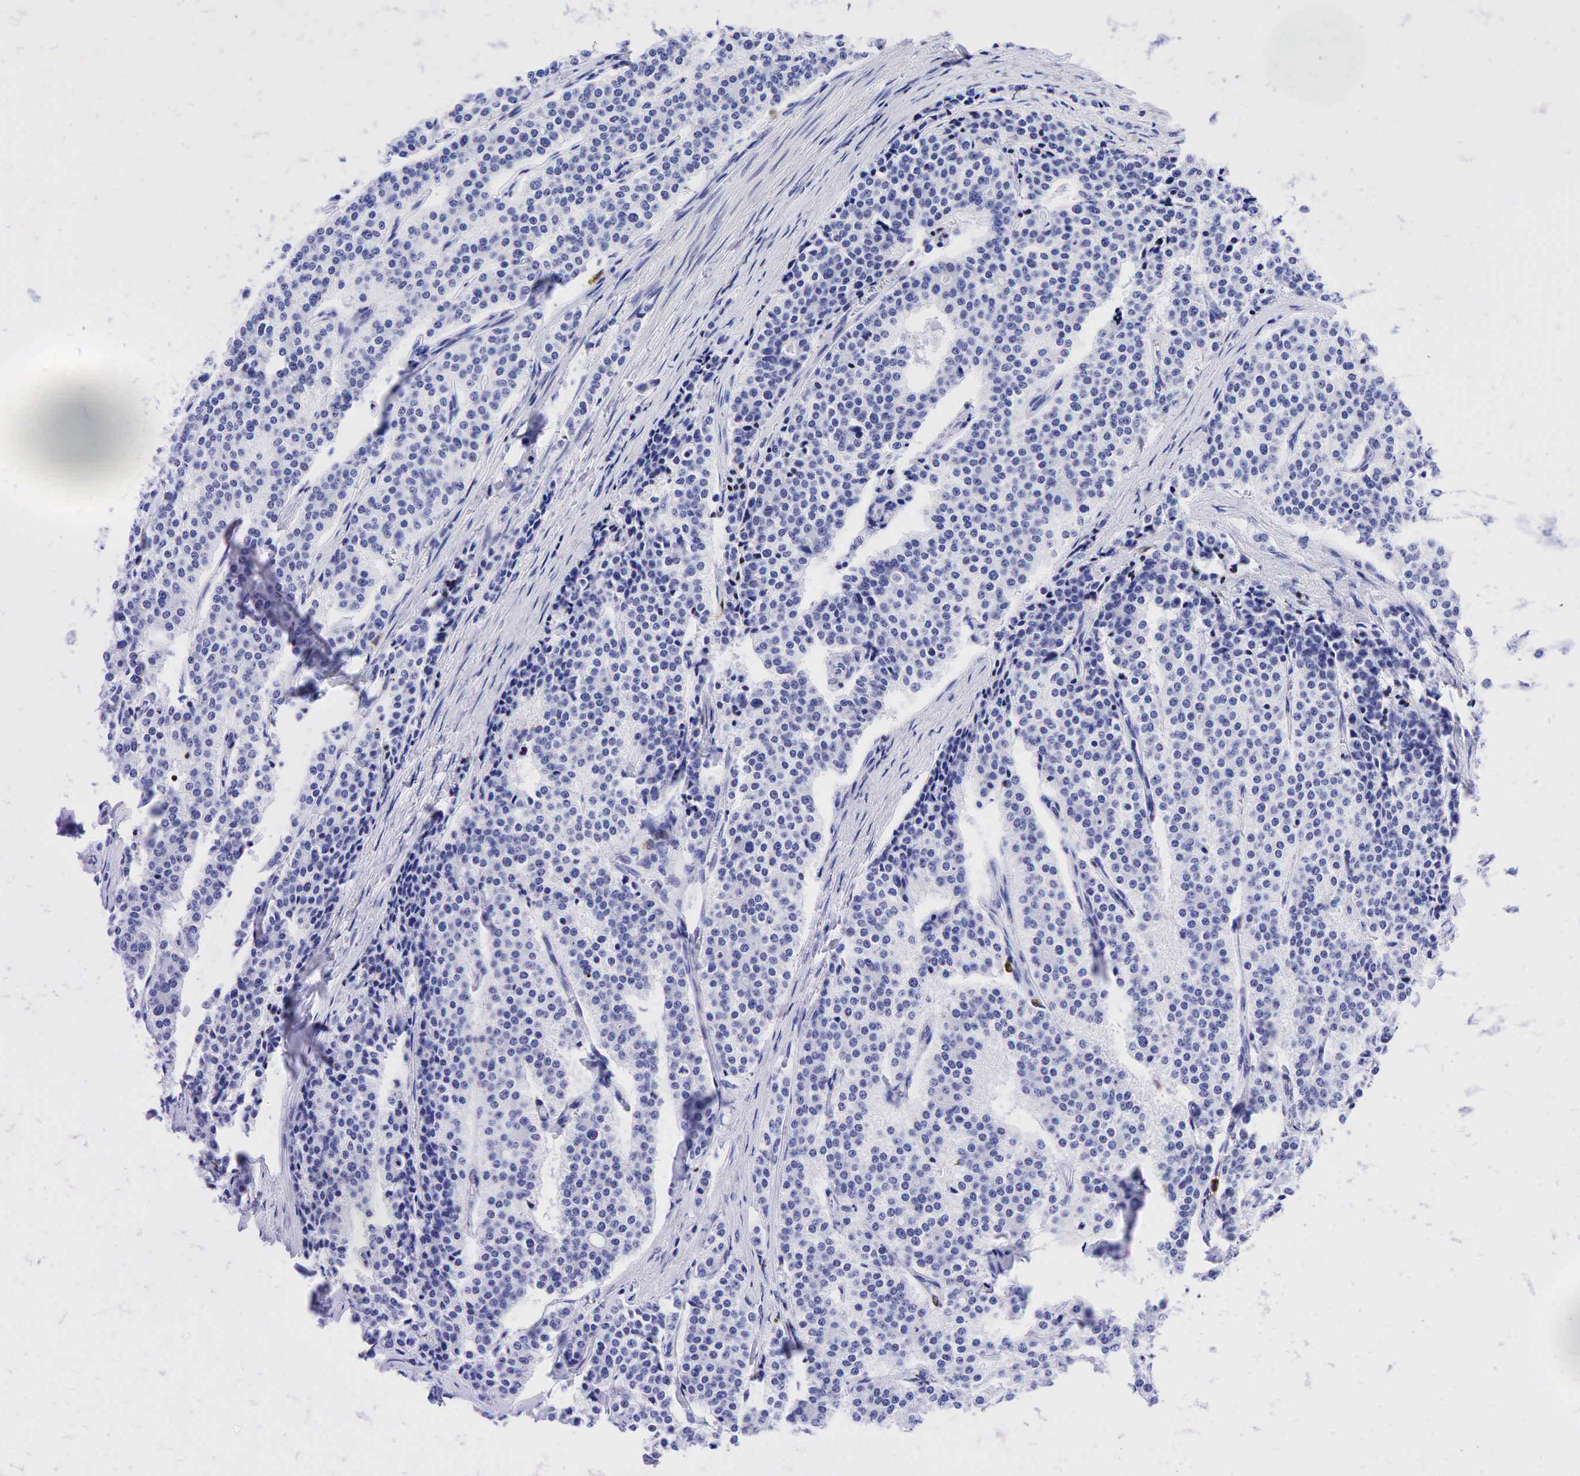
{"staining": {"intensity": "negative", "quantity": "none", "location": "none"}, "tissue": "carcinoid", "cell_type": "Tumor cells", "image_type": "cancer", "snomed": [{"axis": "morphology", "description": "Carcinoid, malignant, NOS"}, {"axis": "topography", "description": "Small intestine"}], "caption": "Photomicrograph shows no protein expression in tumor cells of malignant carcinoid tissue.", "gene": "CD79A", "patient": {"sex": "male", "age": 63}}